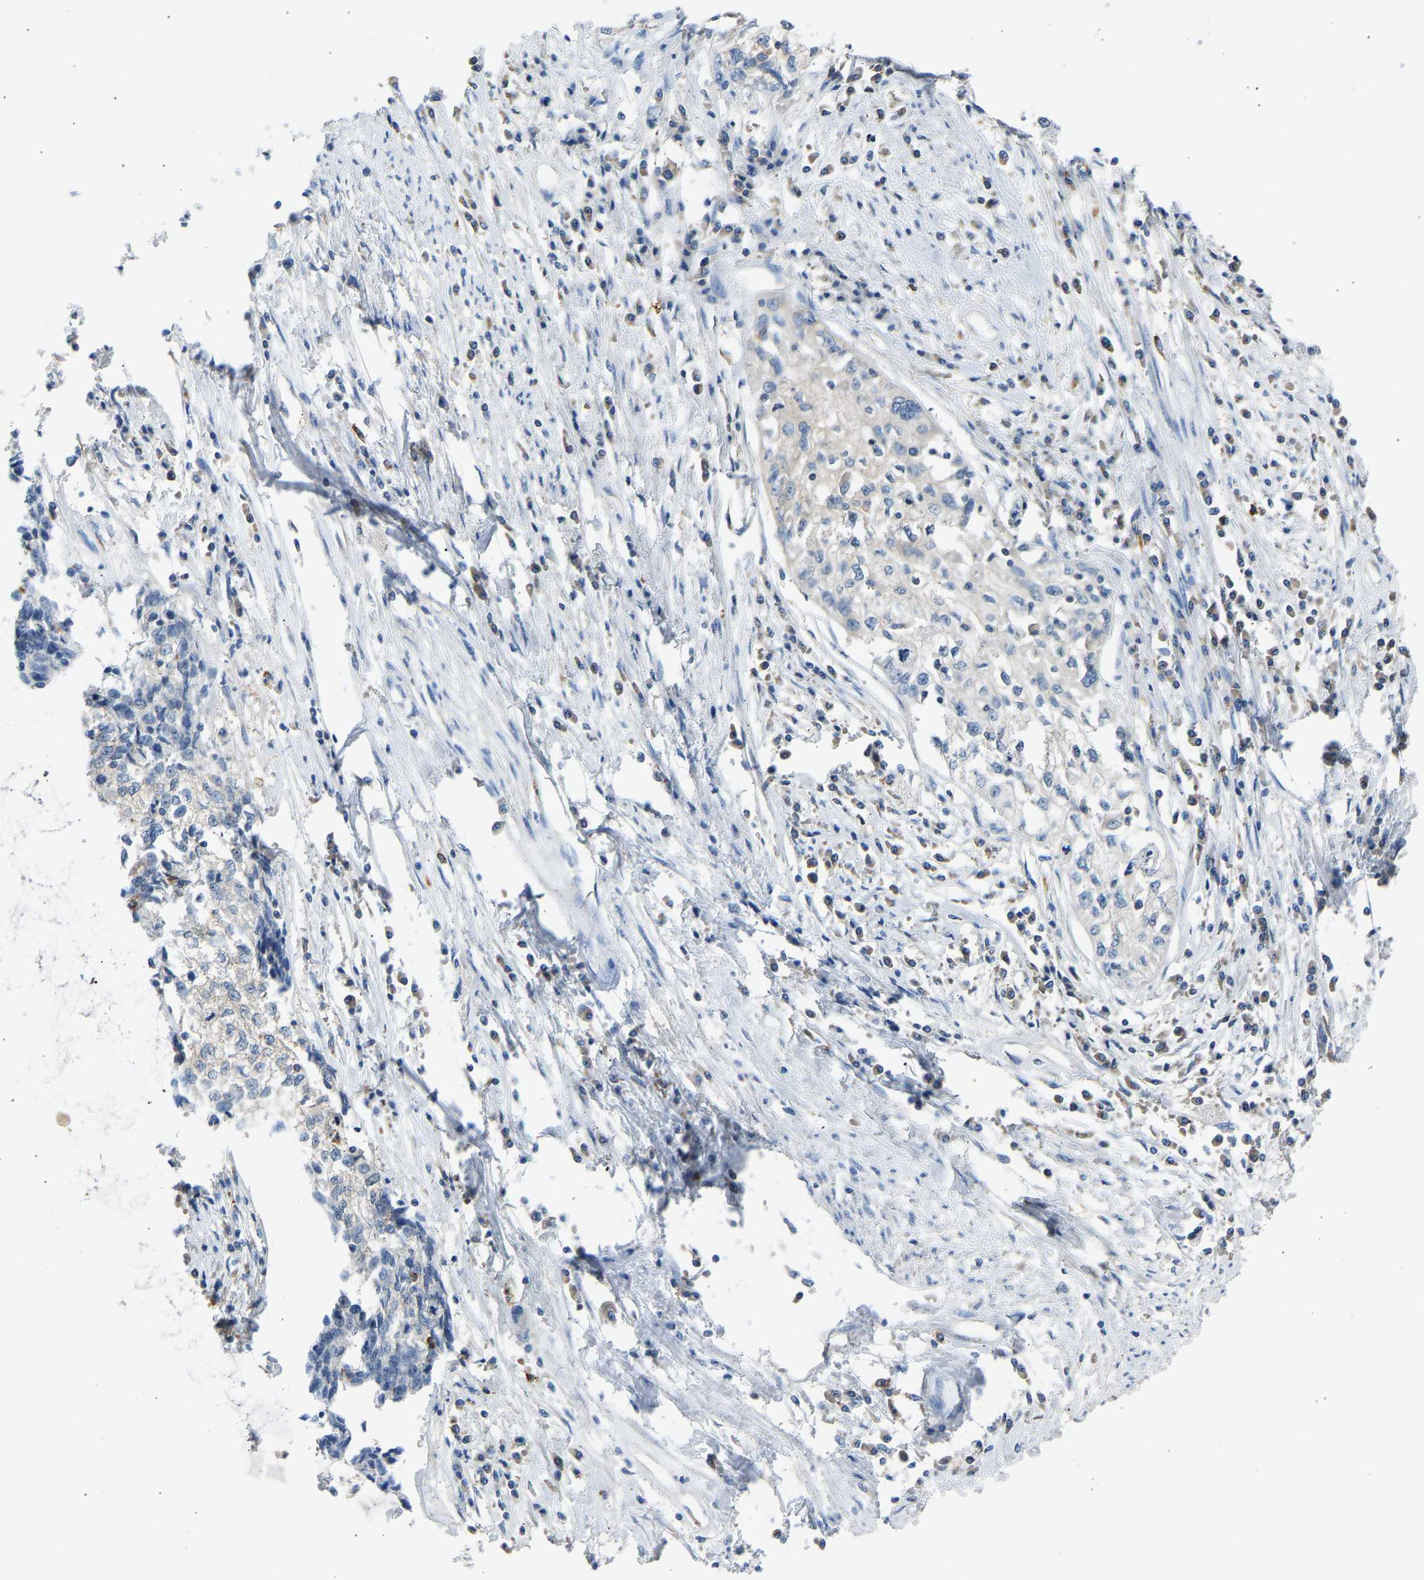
{"staining": {"intensity": "weak", "quantity": "<25%", "location": "cytoplasmic/membranous"}, "tissue": "cervical cancer", "cell_type": "Tumor cells", "image_type": "cancer", "snomed": [{"axis": "morphology", "description": "Squamous cell carcinoma, NOS"}, {"axis": "topography", "description": "Cervix"}], "caption": "Immunohistochemistry of cervical cancer (squamous cell carcinoma) displays no staining in tumor cells.", "gene": "TRIM50", "patient": {"sex": "female", "age": 57}}